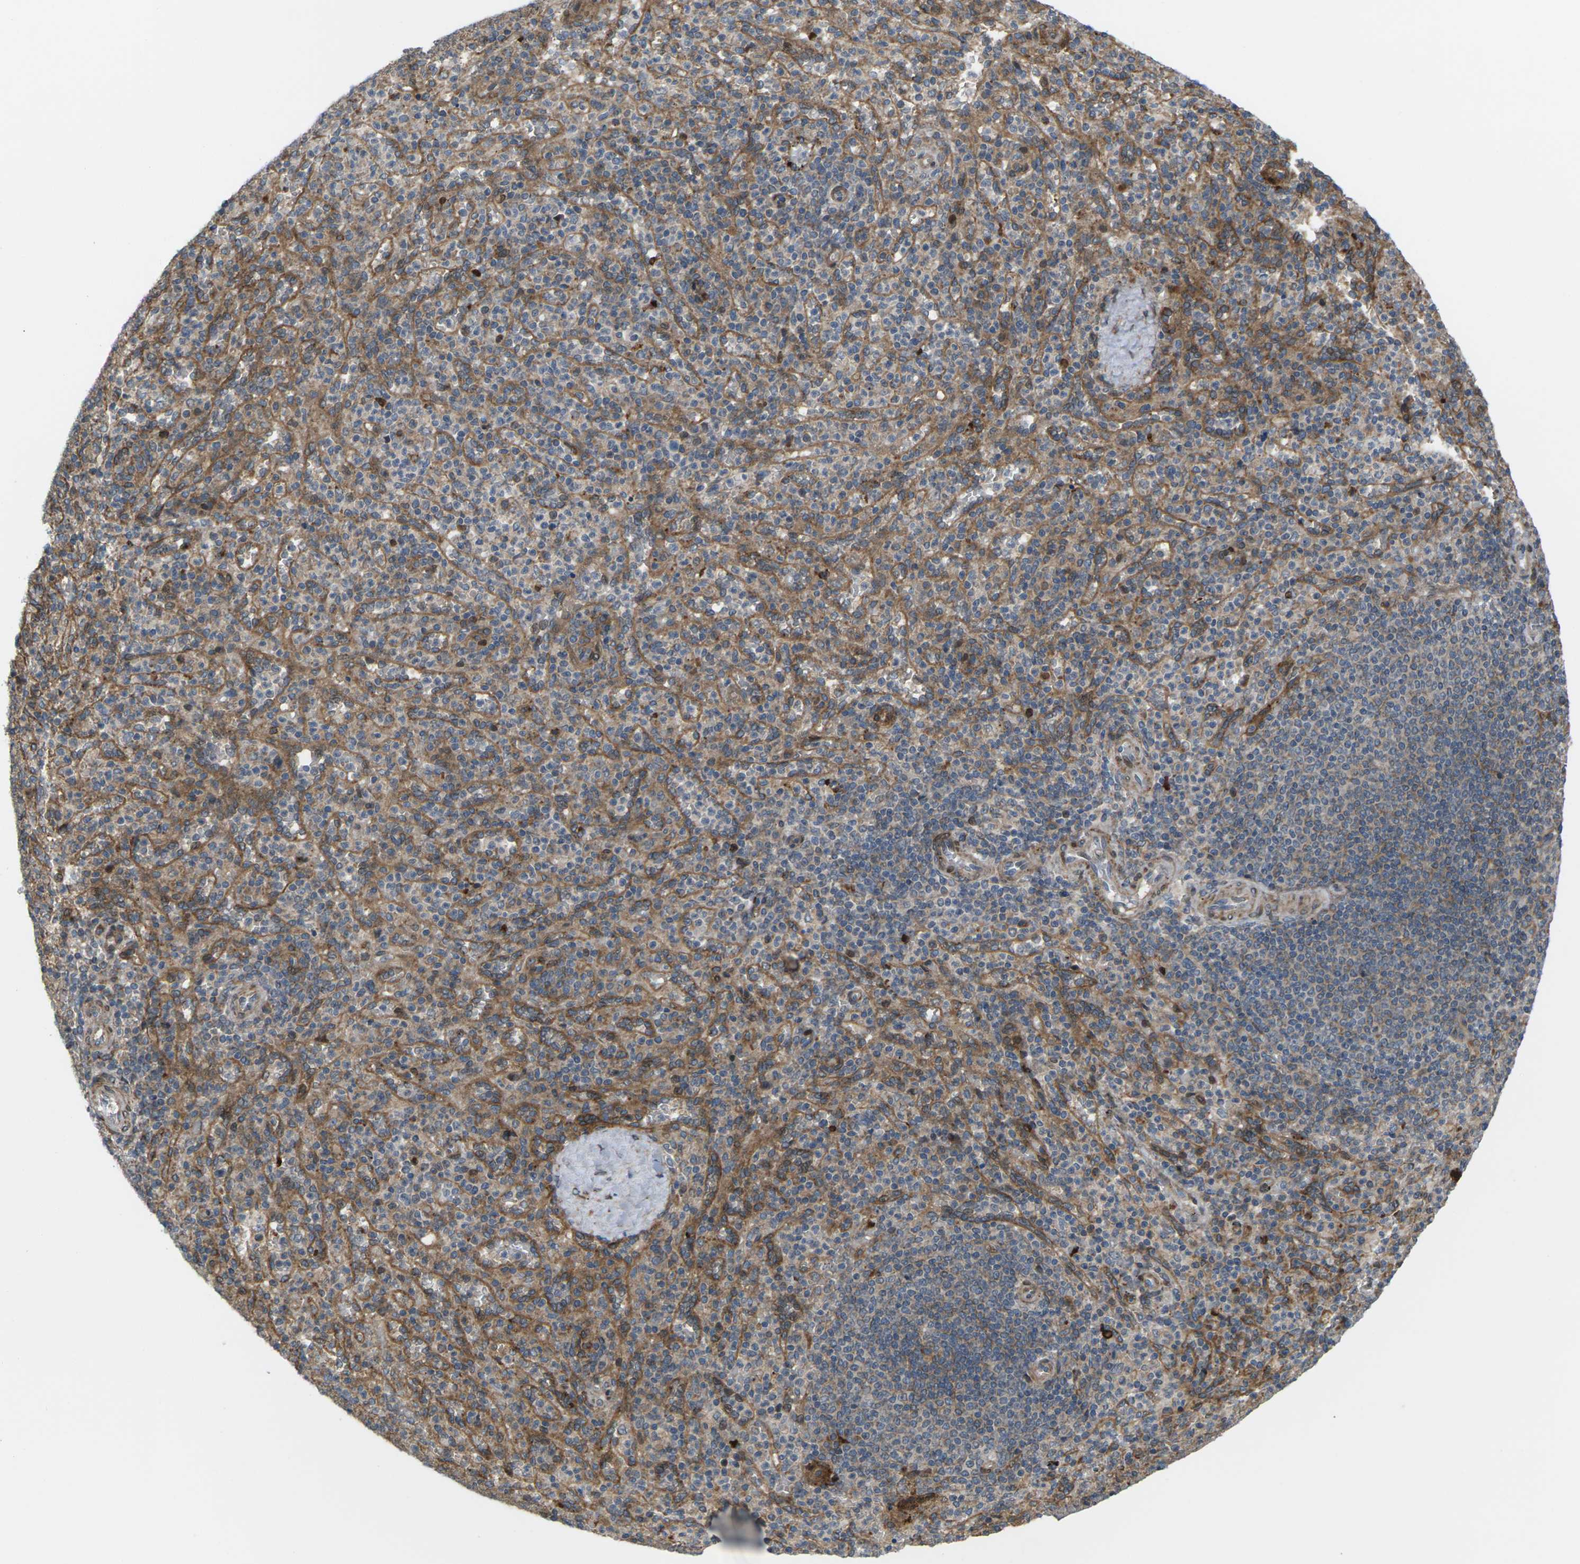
{"staining": {"intensity": "moderate", "quantity": "25%-75%", "location": "cytoplasmic/membranous"}, "tissue": "spleen", "cell_type": "Cells in red pulp", "image_type": "normal", "snomed": [{"axis": "morphology", "description": "Normal tissue, NOS"}, {"axis": "topography", "description": "Spleen"}], "caption": "Cells in red pulp demonstrate moderate cytoplasmic/membranous staining in approximately 25%-75% of cells in benign spleen. (Brightfield microscopy of DAB IHC at high magnification).", "gene": "ROBO1", "patient": {"sex": "male", "age": 36}}